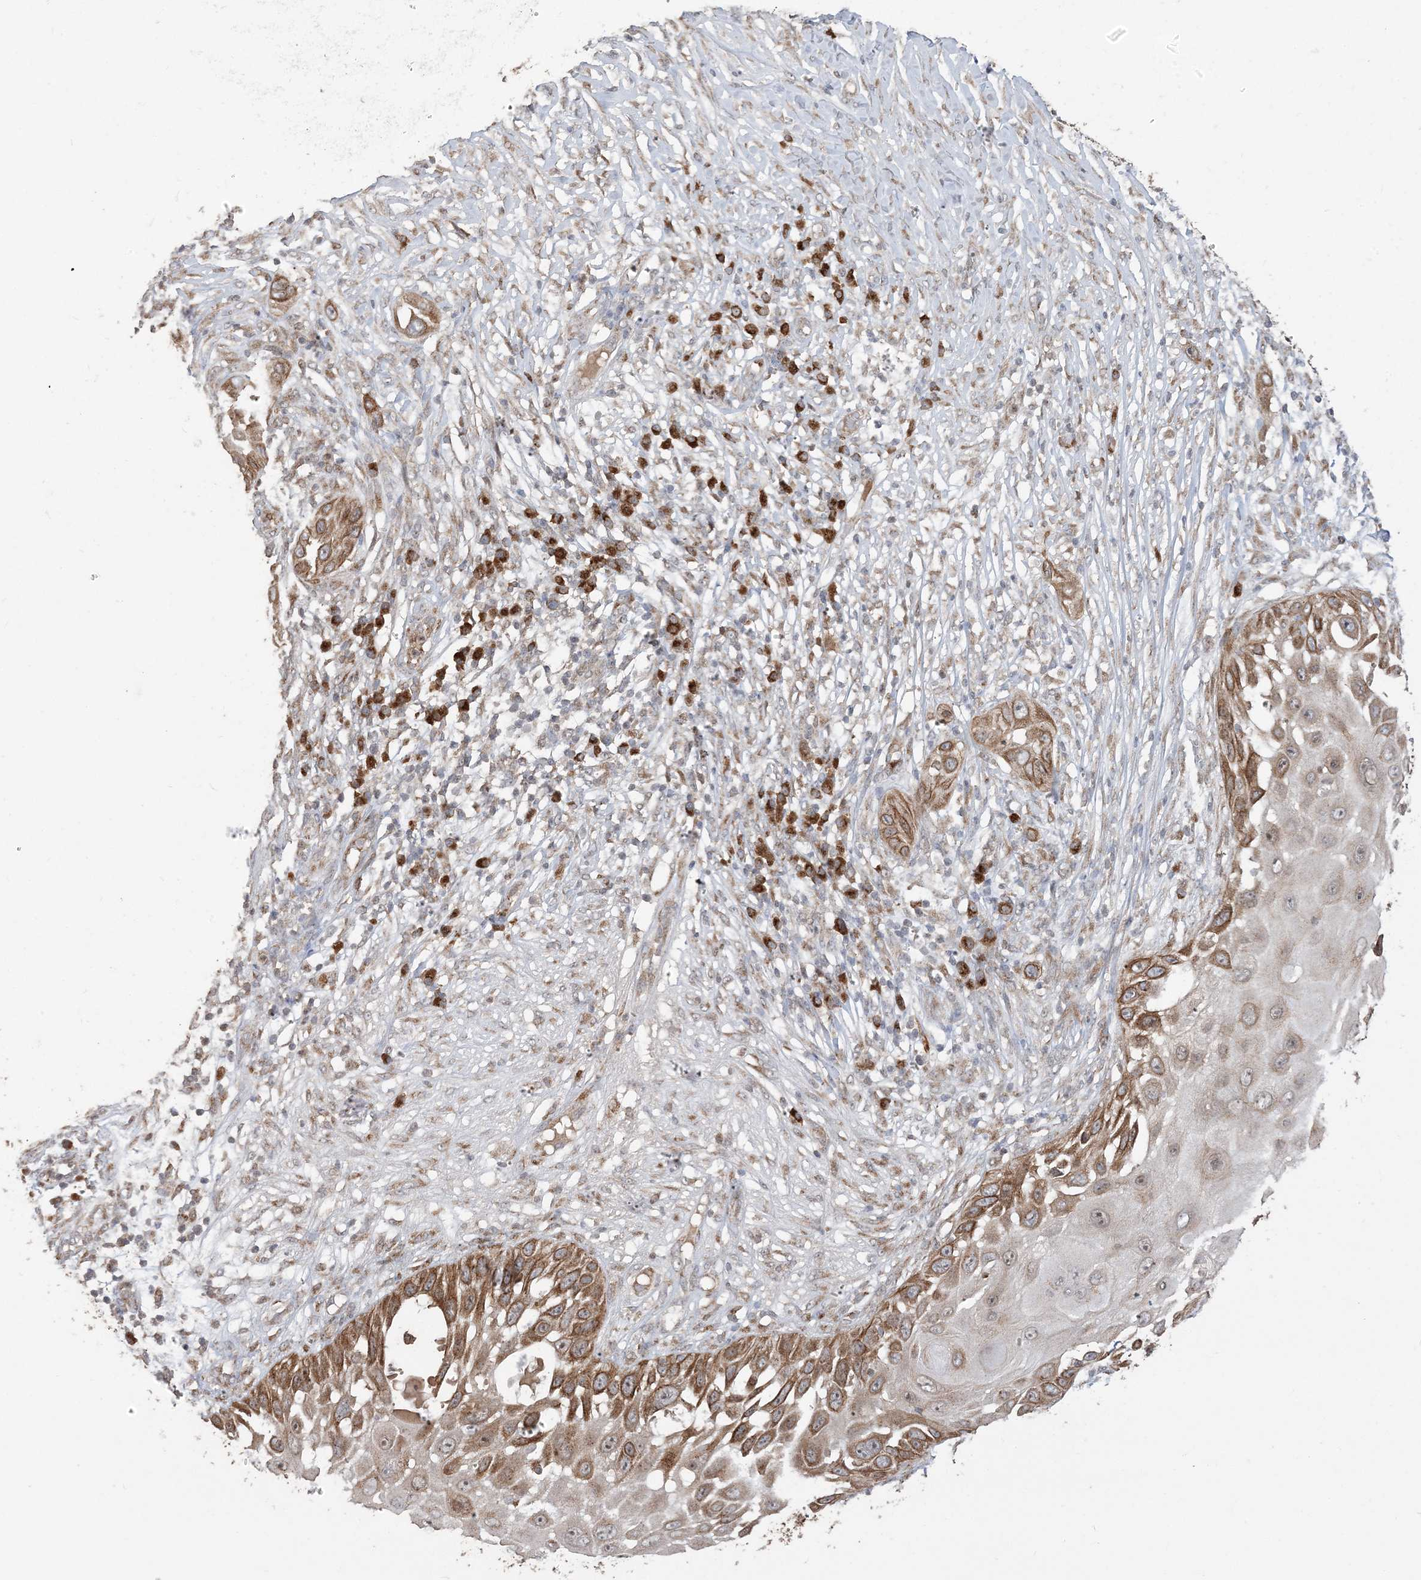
{"staining": {"intensity": "moderate", "quantity": ">75%", "location": "cytoplasmic/membranous"}, "tissue": "skin cancer", "cell_type": "Tumor cells", "image_type": "cancer", "snomed": [{"axis": "morphology", "description": "Squamous cell carcinoma, NOS"}, {"axis": "topography", "description": "Skin"}], "caption": "Immunohistochemistry (IHC) staining of skin cancer, which demonstrates medium levels of moderate cytoplasmic/membranous positivity in approximately >75% of tumor cells indicating moderate cytoplasmic/membranous protein staining. The staining was performed using DAB (brown) for protein detection and nuclei were counterstained in hematoxylin (blue).", "gene": "RER1", "patient": {"sex": "female", "age": 44}}